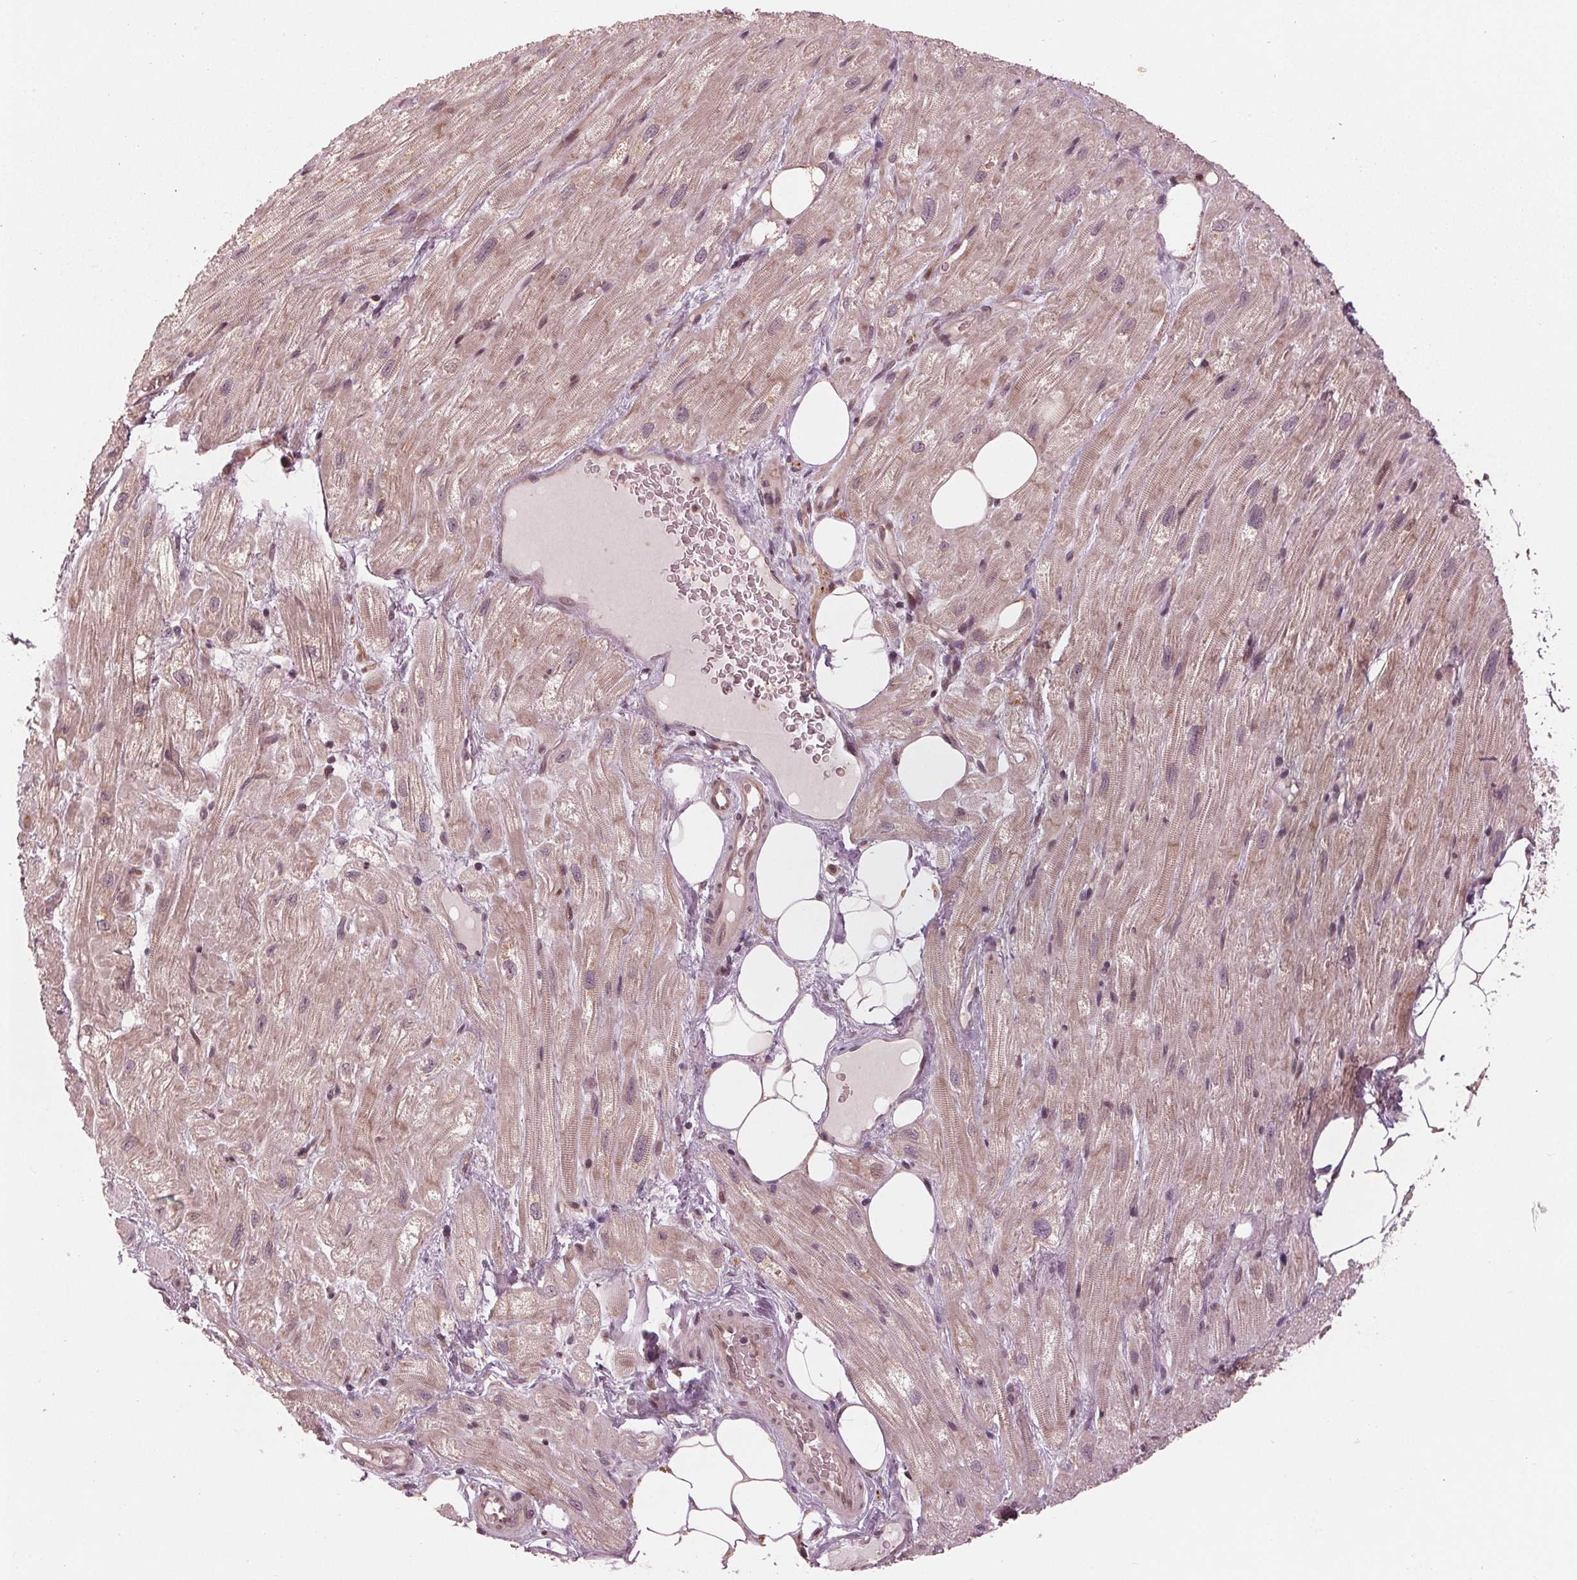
{"staining": {"intensity": "weak", "quantity": "25%-75%", "location": "cytoplasmic/membranous,nuclear"}, "tissue": "heart muscle", "cell_type": "Cardiomyocytes", "image_type": "normal", "snomed": [{"axis": "morphology", "description": "Normal tissue, NOS"}, {"axis": "topography", "description": "Heart"}], "caption": "The micrograph shows a brown stain indicating the presence of a protein in the cytoplasmic/membranous,nuclear of cardiomyocytes in heart muscle. Immunohistochemistry stains the protein of interest in brown and the nuclei are stained blue.", "gene": "ZNF471", "patient": {"sex": "female", "age": 69}}